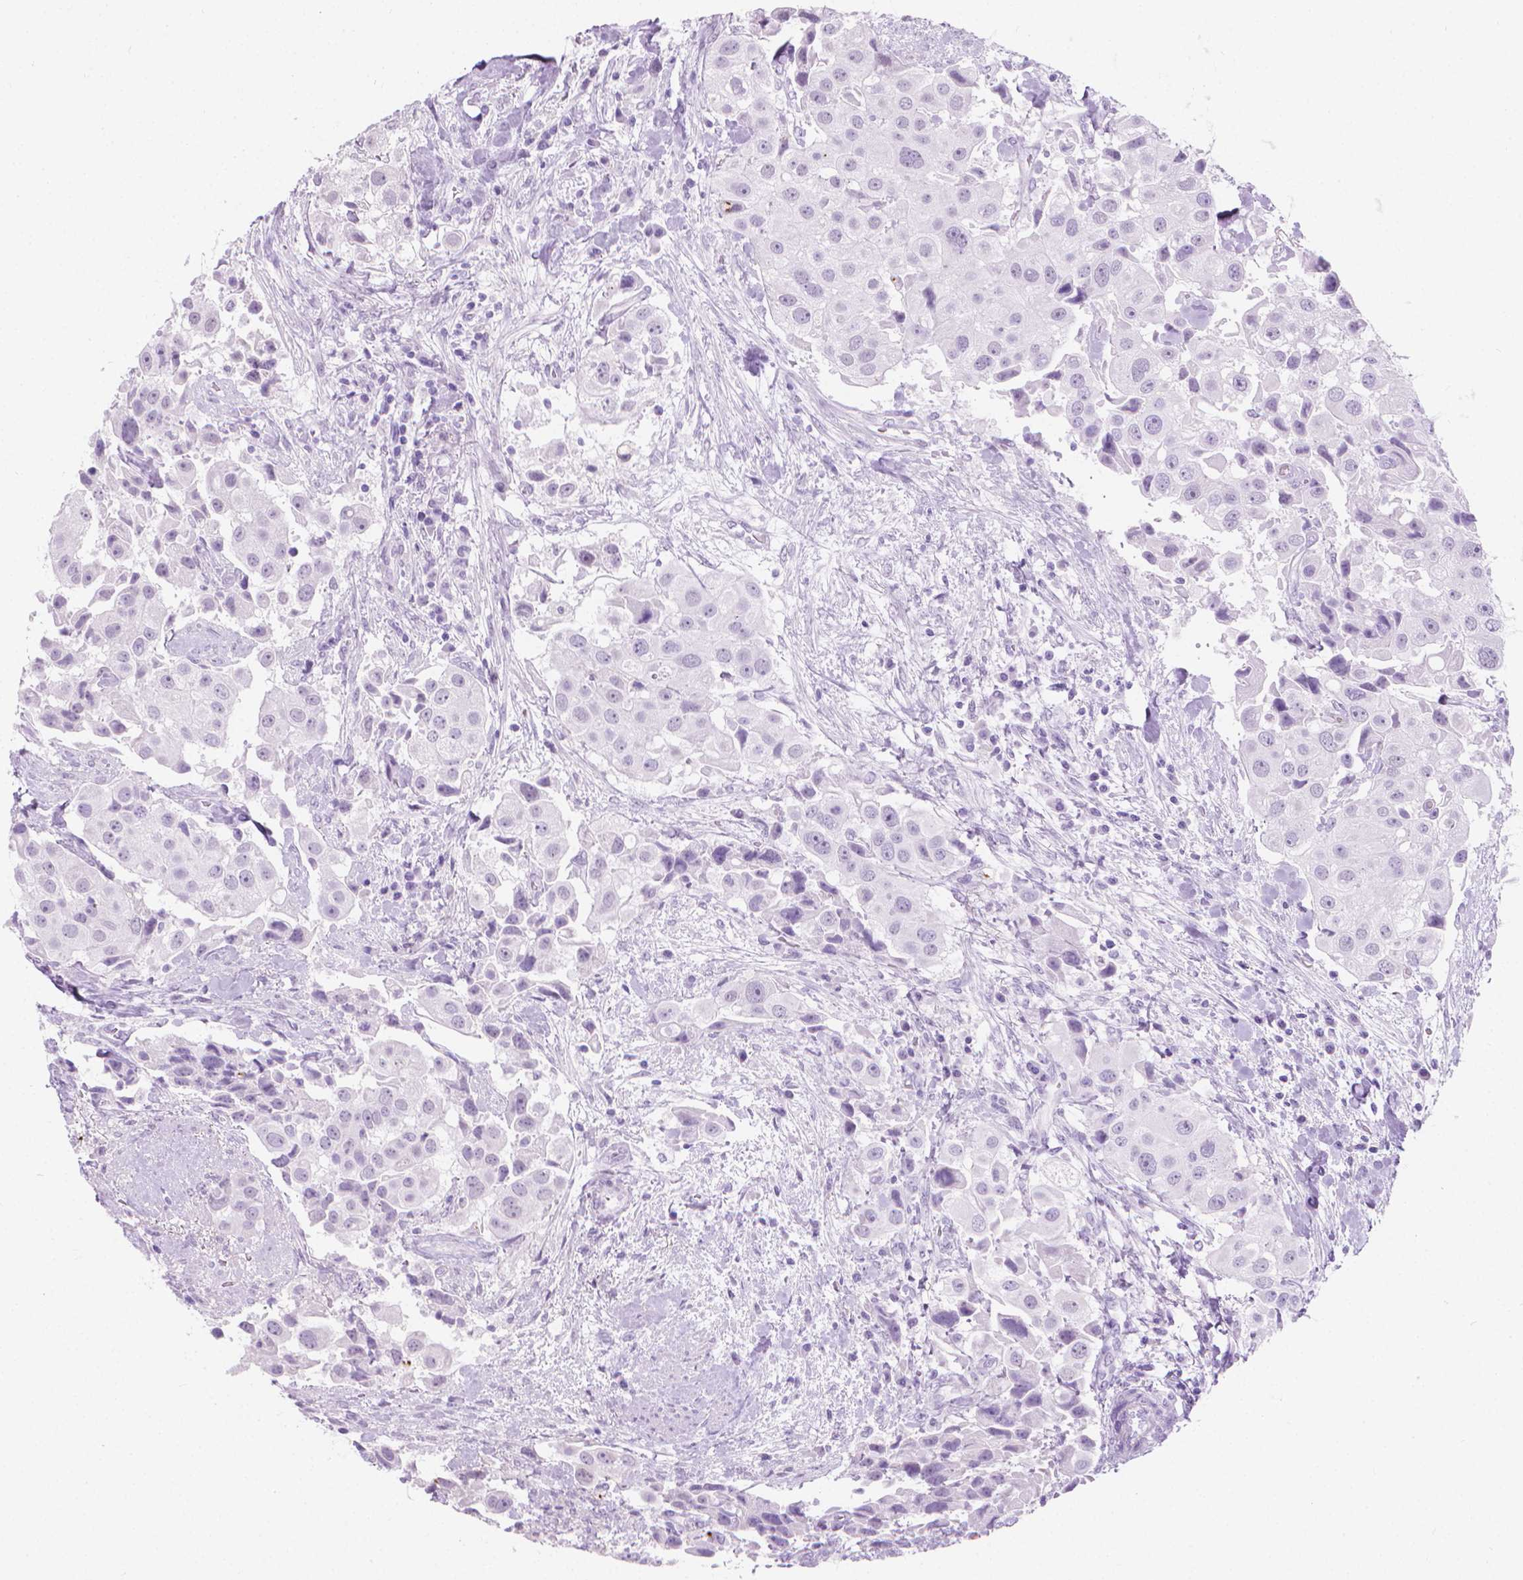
{"staining": {"intensity": "negative", "quantity": "none", "location": "none"}, "tissue": "urothelial cancer", "cell_type": "Tumor cells", "image_type": "cancer", "snomed": [{"axis": "morphology", "description": "Urothelial carcinoma, High grade"}, {"axis": "topography", "description": "Urinary bladder"}], "caption": "Tumor cells are negative for brown protein staining in urothelial cancer.", "gene": "CFAP52", "patient": {"sex": "female", "age": 64}}